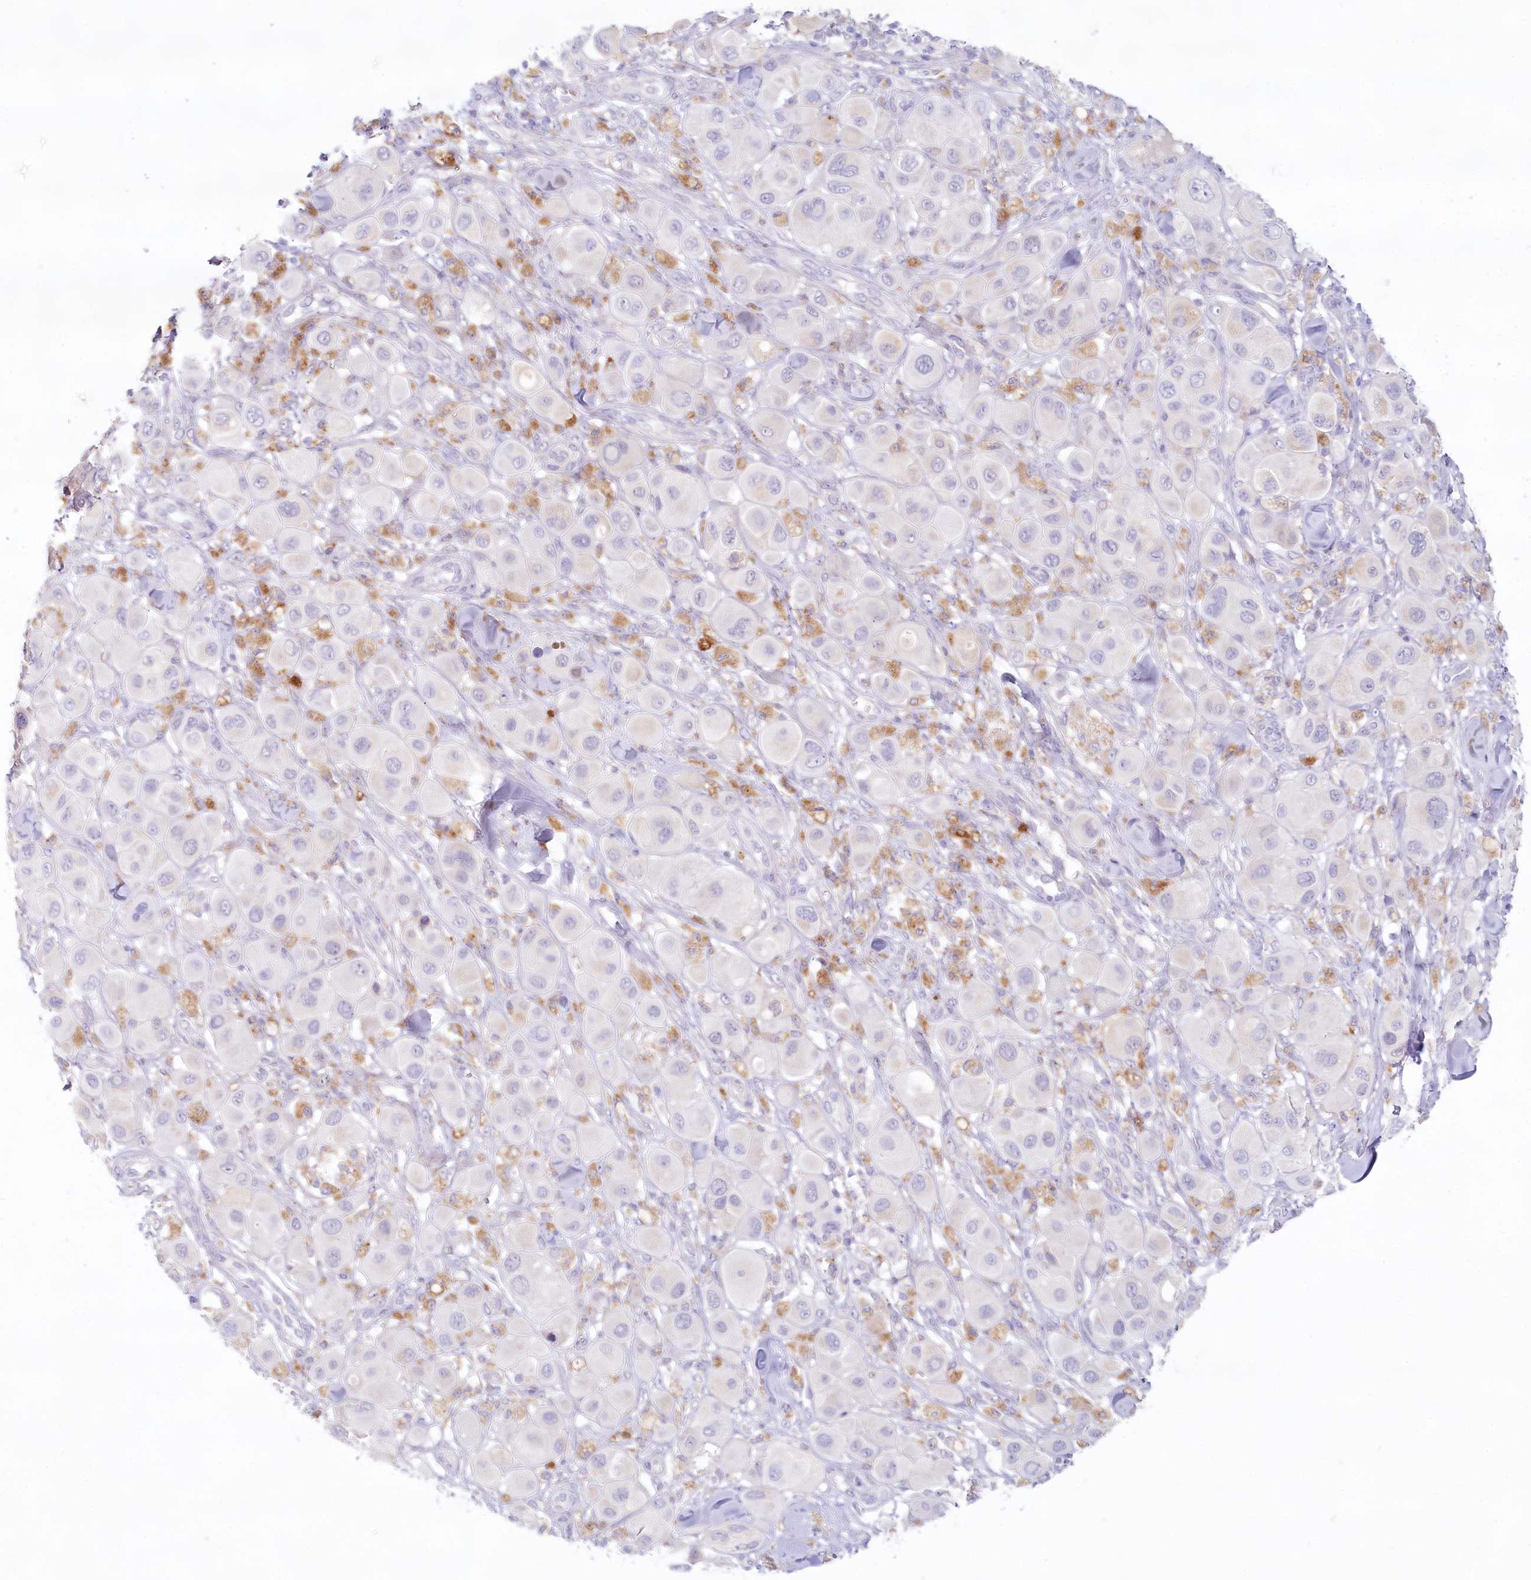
{"staining": {"intensity": "negative", "quantity": "none", "location": "none"}, "tissue": "melanoma", "cell_type": "Tumor cells", "image_type": "cancer", "snomed": [{"axis": "morphology", "description": "Malignant melanoma, Metastatic site"}, {"axis": "topography", "description": "Skin"}], "caption": "Immunohistochemistry micrograph of malignant melanoma (metastatic site) stained for a protein (brown), which exhibits no staining in tumor cells. (Brightfield microscopy of DAB IHC at high magnification).", "gene": "PSAPL1", "patient": {"sex": "male", "age": 41}}